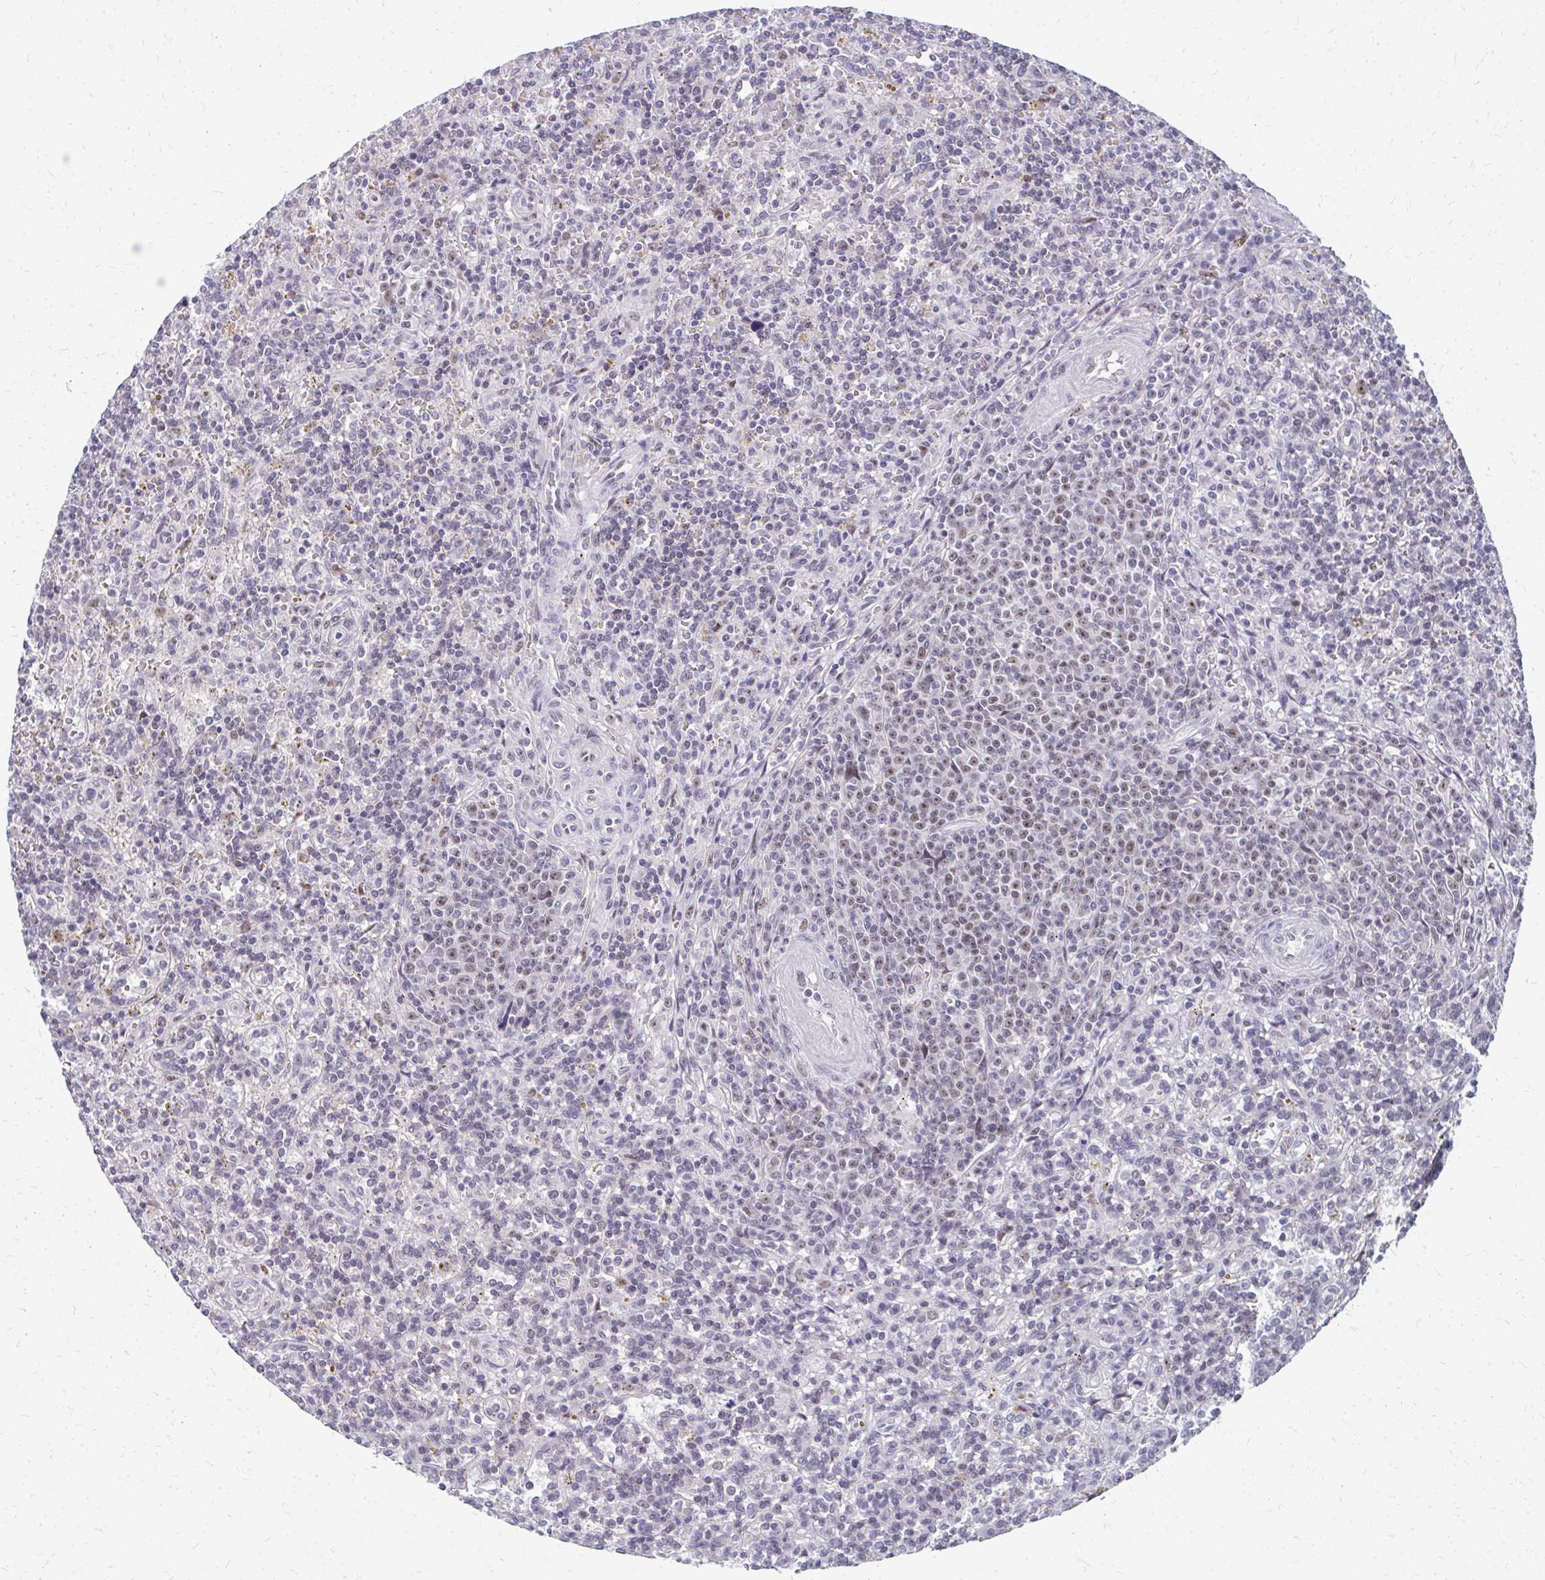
{"staining": {"intensity": "weak", "quantity": "<25%", "location": "nuclear"}, "tissue": "lymphoma", "cell_type": "Tumor cells", "image_type": "cancer", "snomed": [{"axis": "morphology", "description": "Malignant lymphoma, non-Hodgkin's type, Low grade"}, {"axis": "topography", "description": "Spleen"}], "caption": "Immunohistochemical staining of human lymphoma demonstrates no significant positivity in tumor cells. (DAB (3,3'-diaminobenzidine) immunohistochemistry (IHC) with hematoxylin counter stain).", "gene": "GTF2H1", "patient": {"sex": "male", "age": 67}}